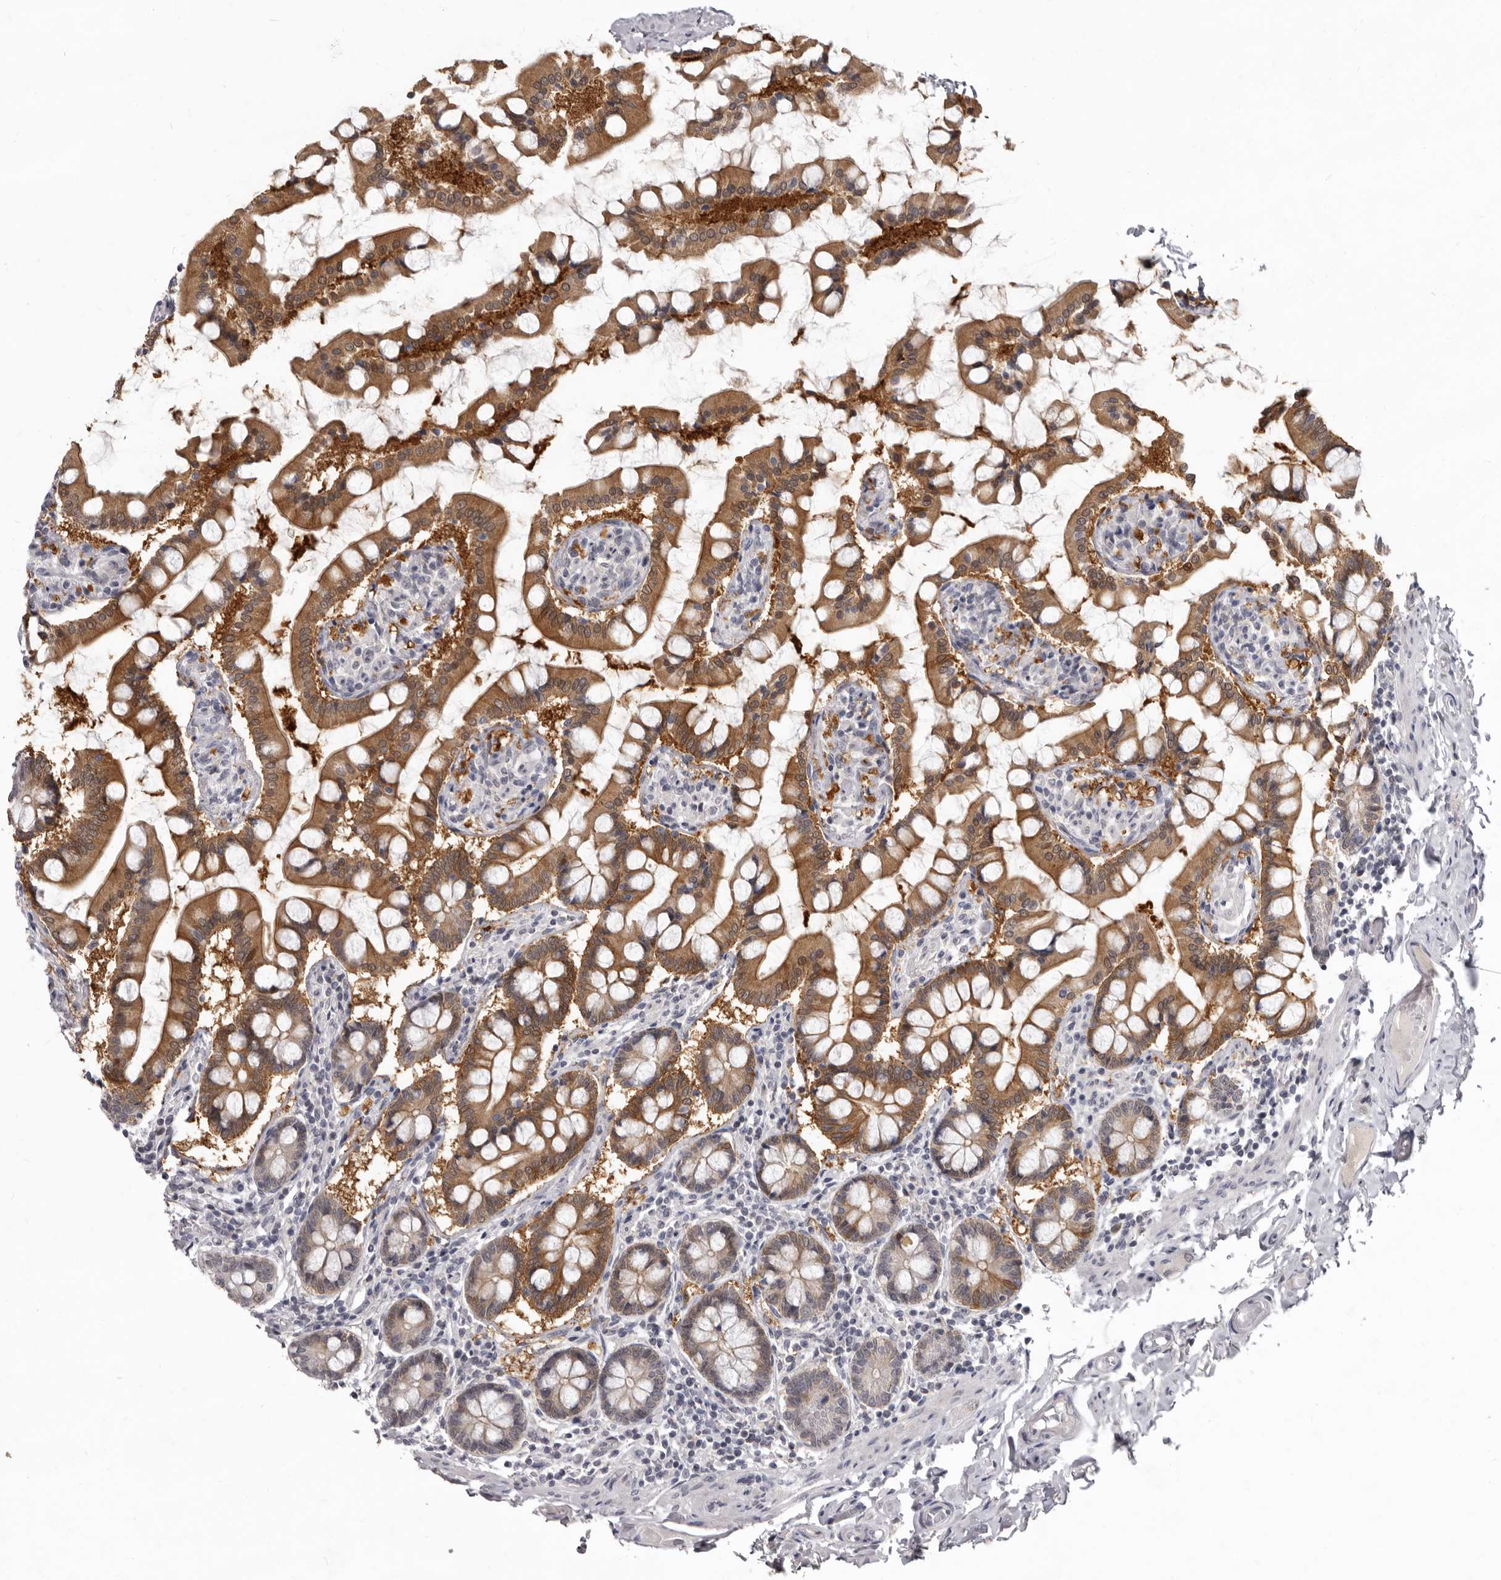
{"staining": {"intensity": "strong", "quantity": ">75%", "location": "cytoplasmic/membranous"}, "tissue": "small intestine", "cell_type": "Glandular cells", "image_type": "normal", "snomed": [{"axis": "morphology", "description": "Normal tissue, NOS"}, {"axis": "topography", "description": "Small intestine"}], "caption": "The immunohistochemical stain shows strong cytoplasmic/membranous expression in glandular cells of unremarkable small intestine. (DAB (3,3'-diaminobenzidine) = brown stain, brightfield microscopy at high magnification).", "gene": "SULT1E1", "patient": {"sex": "male", "age": 41}}